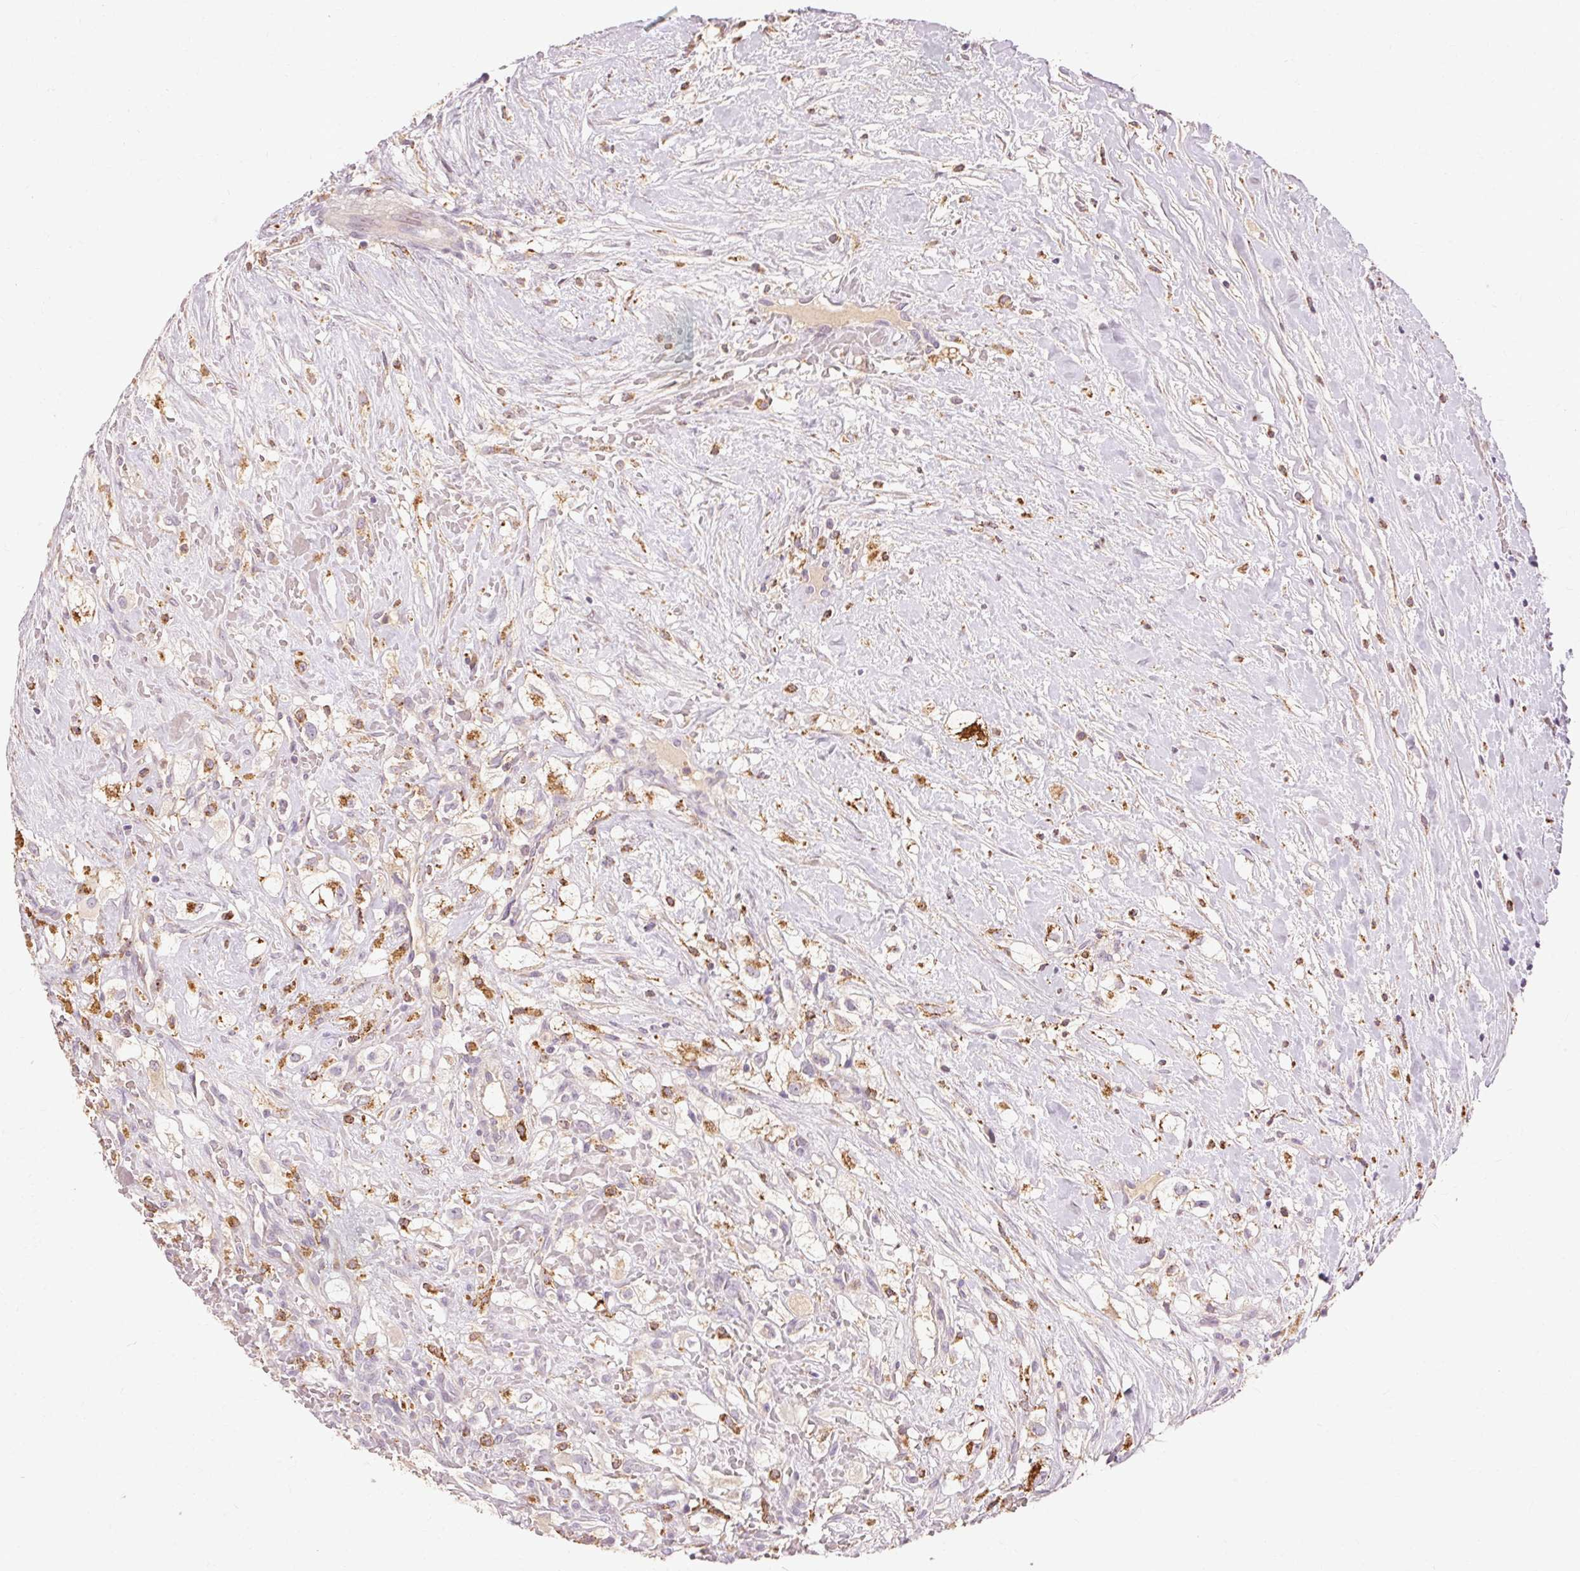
{"staining": {"intensity": "moderate", "quantity": "25%-75%", "location": "cytoplasmic/membranous"}, "tissue": "renal cancer", "cell_type": "Tumor cells", "image_type": "cancer", "snomed": [{"axis": "morphology", "description": "Adenocarcinoma, NOS"}, {"axis": "topography", "description": "Kidney"}], "caption": "Human renal cancer stained with a brown dye demonstrates moderate cytoplasmic/membranous positive staining in approximately 25%-75% of tumor cells.", "gene": "REP15", "patient": {"sex": "male", "age": 59}}